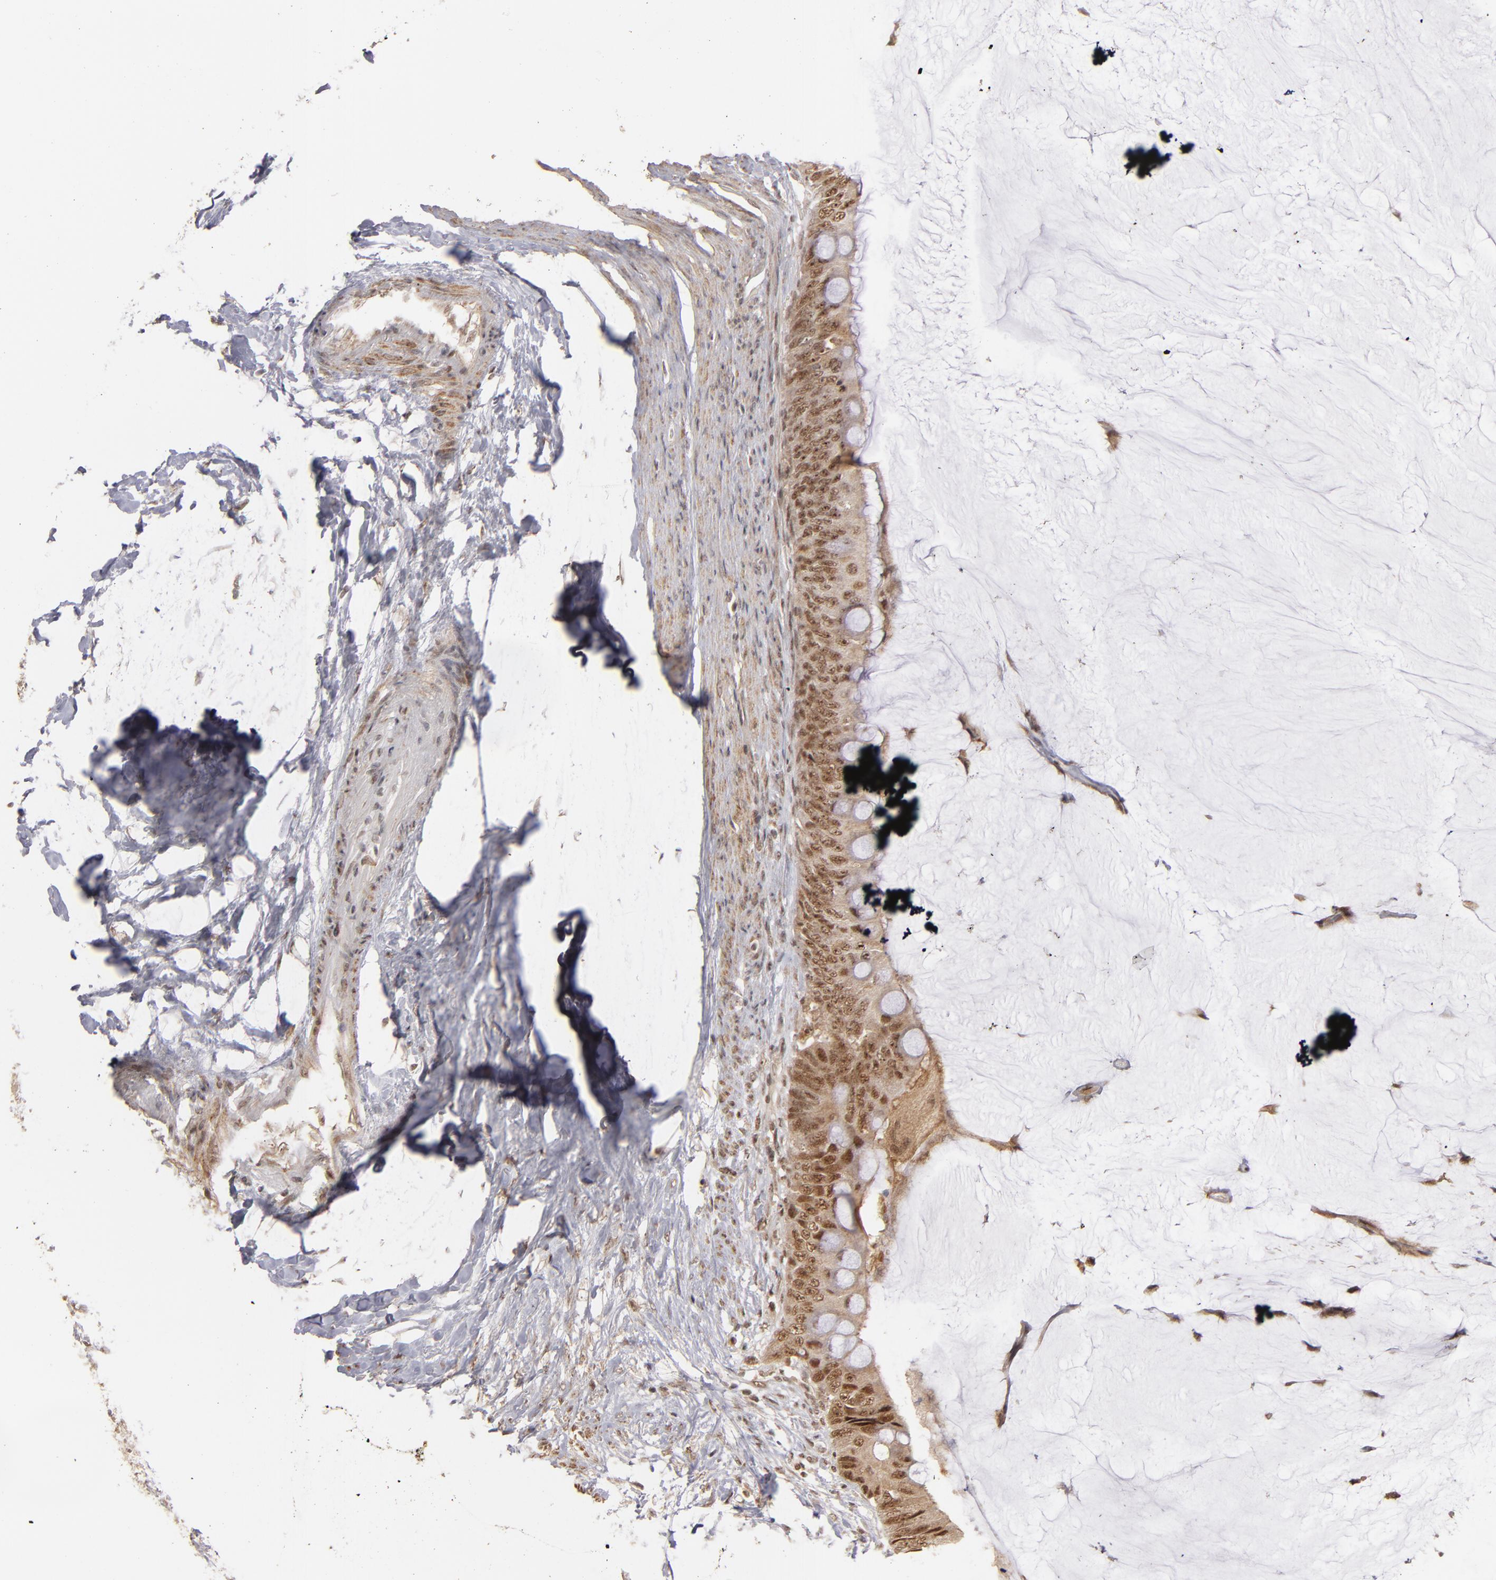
{"staining": {"intensity": "moderate", "quantity": ">75%", "location": "cytoplasmic/membranous,nuclear"}, "tissue": "colorectal cancer", "cell_type": "Tumor cells", "image_type": "cancer", "snomed": [{"axis": "morphology", "description": "Normal tissue, NOS"}, {"axis": "morphology", "description": "Adenocarcinoma, NOS"}, {"axis": "topography", "description": "Rectum"}, {"axis": "topography", "description": "Peripheral nerve tissue"}], "caption": "Colorectal cancer (adenocarcinoma) stained with a protein marker displays moderate staining in tumor cells.", "gene": "ZNF234", "patient": {"sex": "female", "age": 77}}